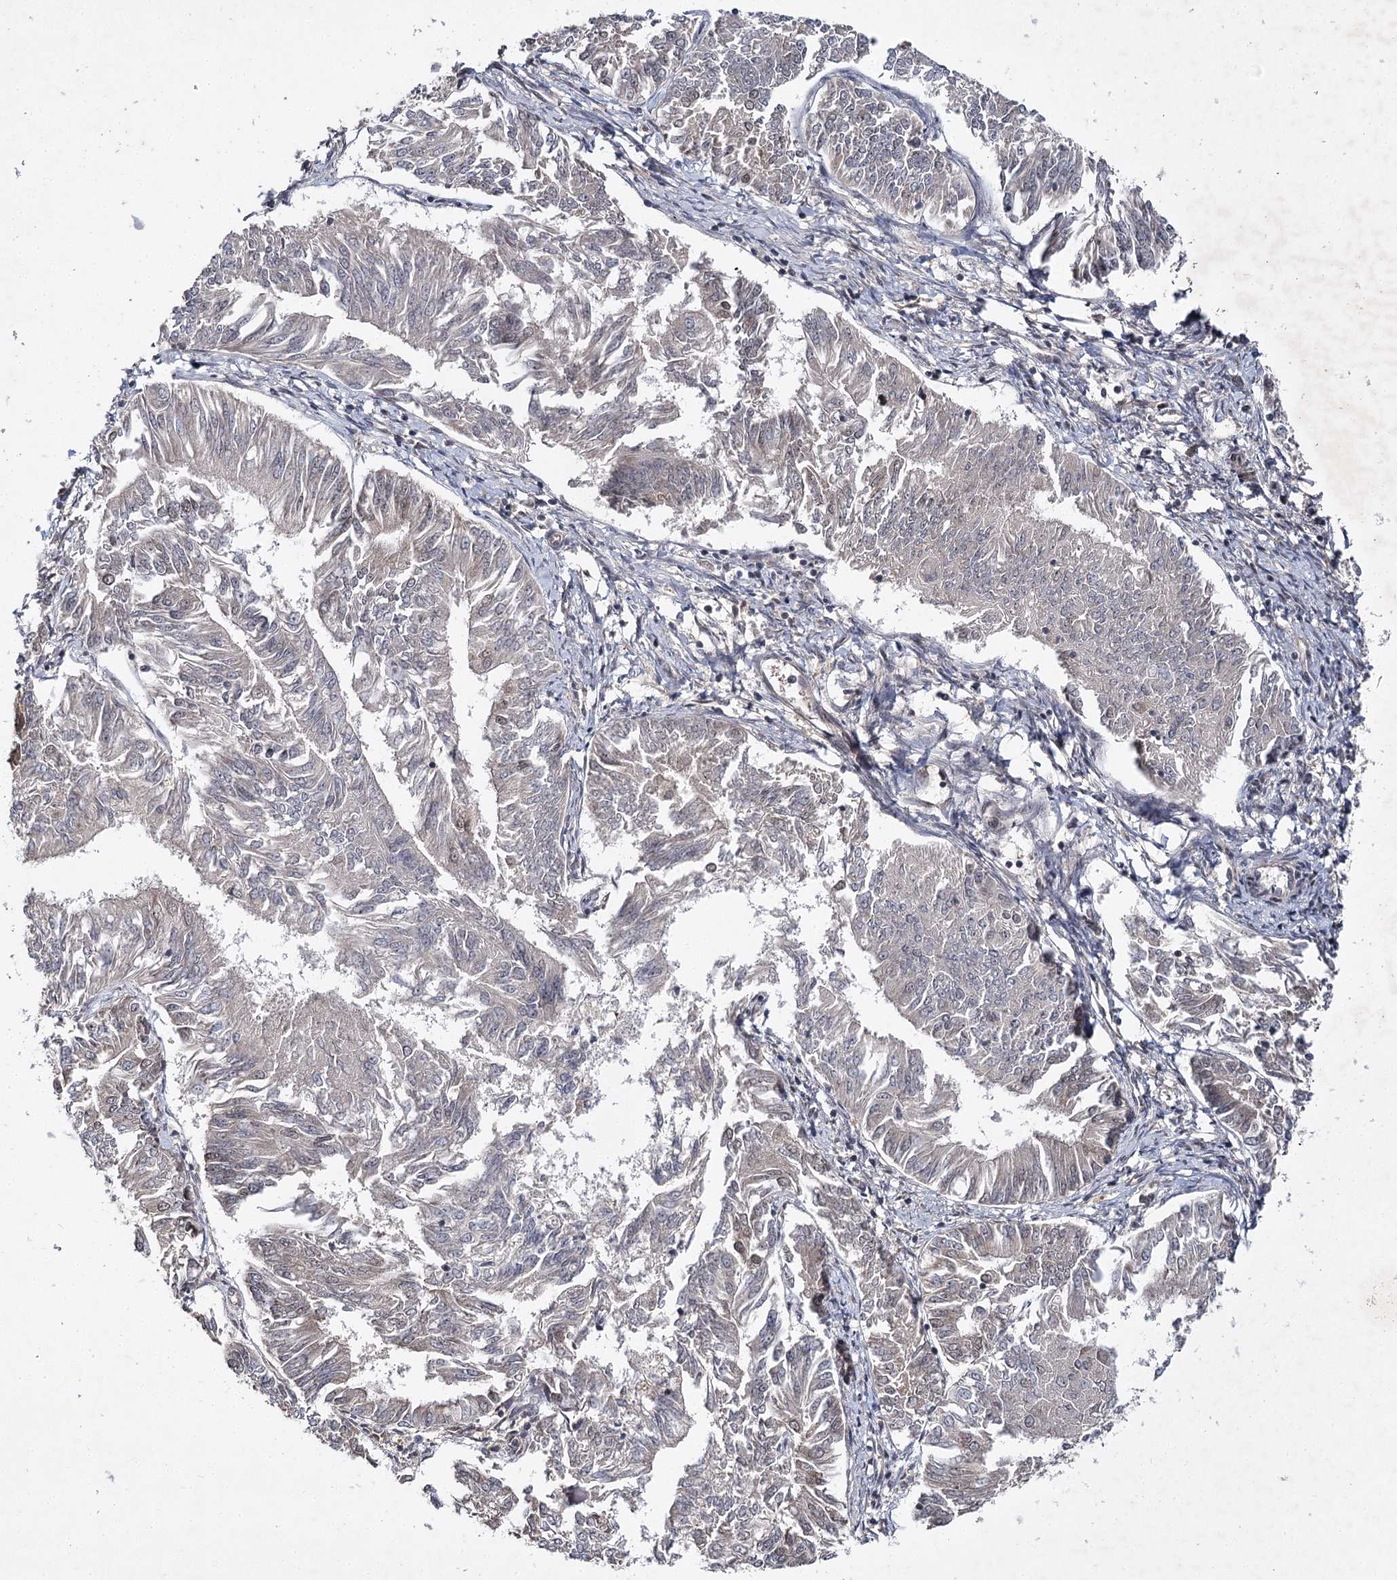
{"staining": {"intensity": "negative", "quantity": "none", "location": "none"}, "tissue": "endometrial cancer", "cell_type": "Tumor cells", "image_type": "cancer", "snomed": [{"axis": "morphology", "description": "Adenocarcinoma, NOS"}, {"axis": "topography", "description": "Endometrium"}], "caption": "Endometrial cancer was stained to show a protein in brown. There is no significant positivity in tumor cells.", "gene": "DCUN1D4", "patient": {"sex": "female", "age": 58}}